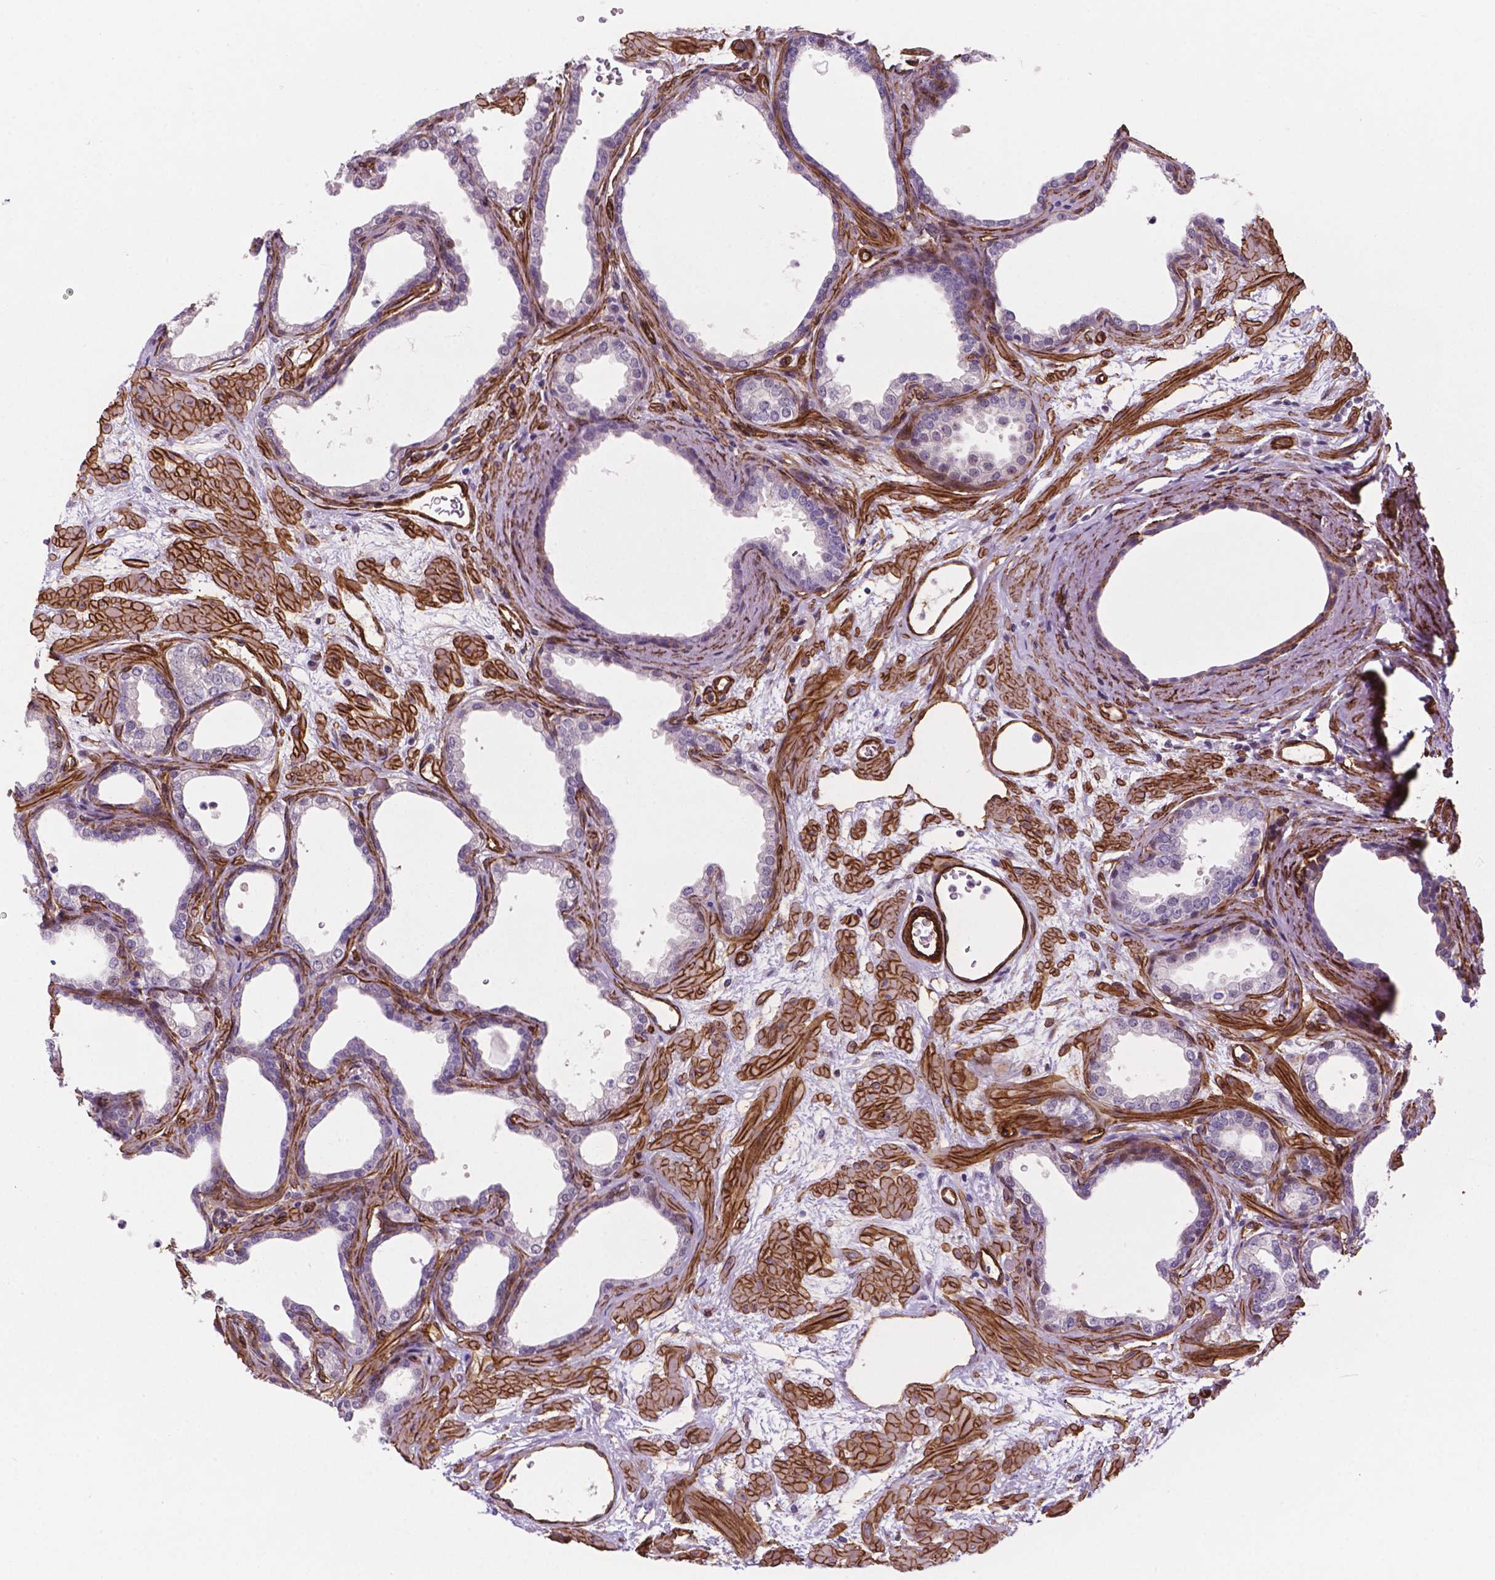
{"staining": {"intensity": "negative", "quantity": "none", "location": "none"}, "tissue": "prostate", "cell_type": "Glandular cells", "image_type": "normal", "snomed": [{"axis": "morphology", "description": "Normal tissue, NOS"}, {"axis": "topography", "description": "Prostate"}], "caption": "Protein analysis of normal prostate exhibits no significant staining in glandular cells.", "gene": "EGFL8", "patient": {"sex": "male", "age": 37}}